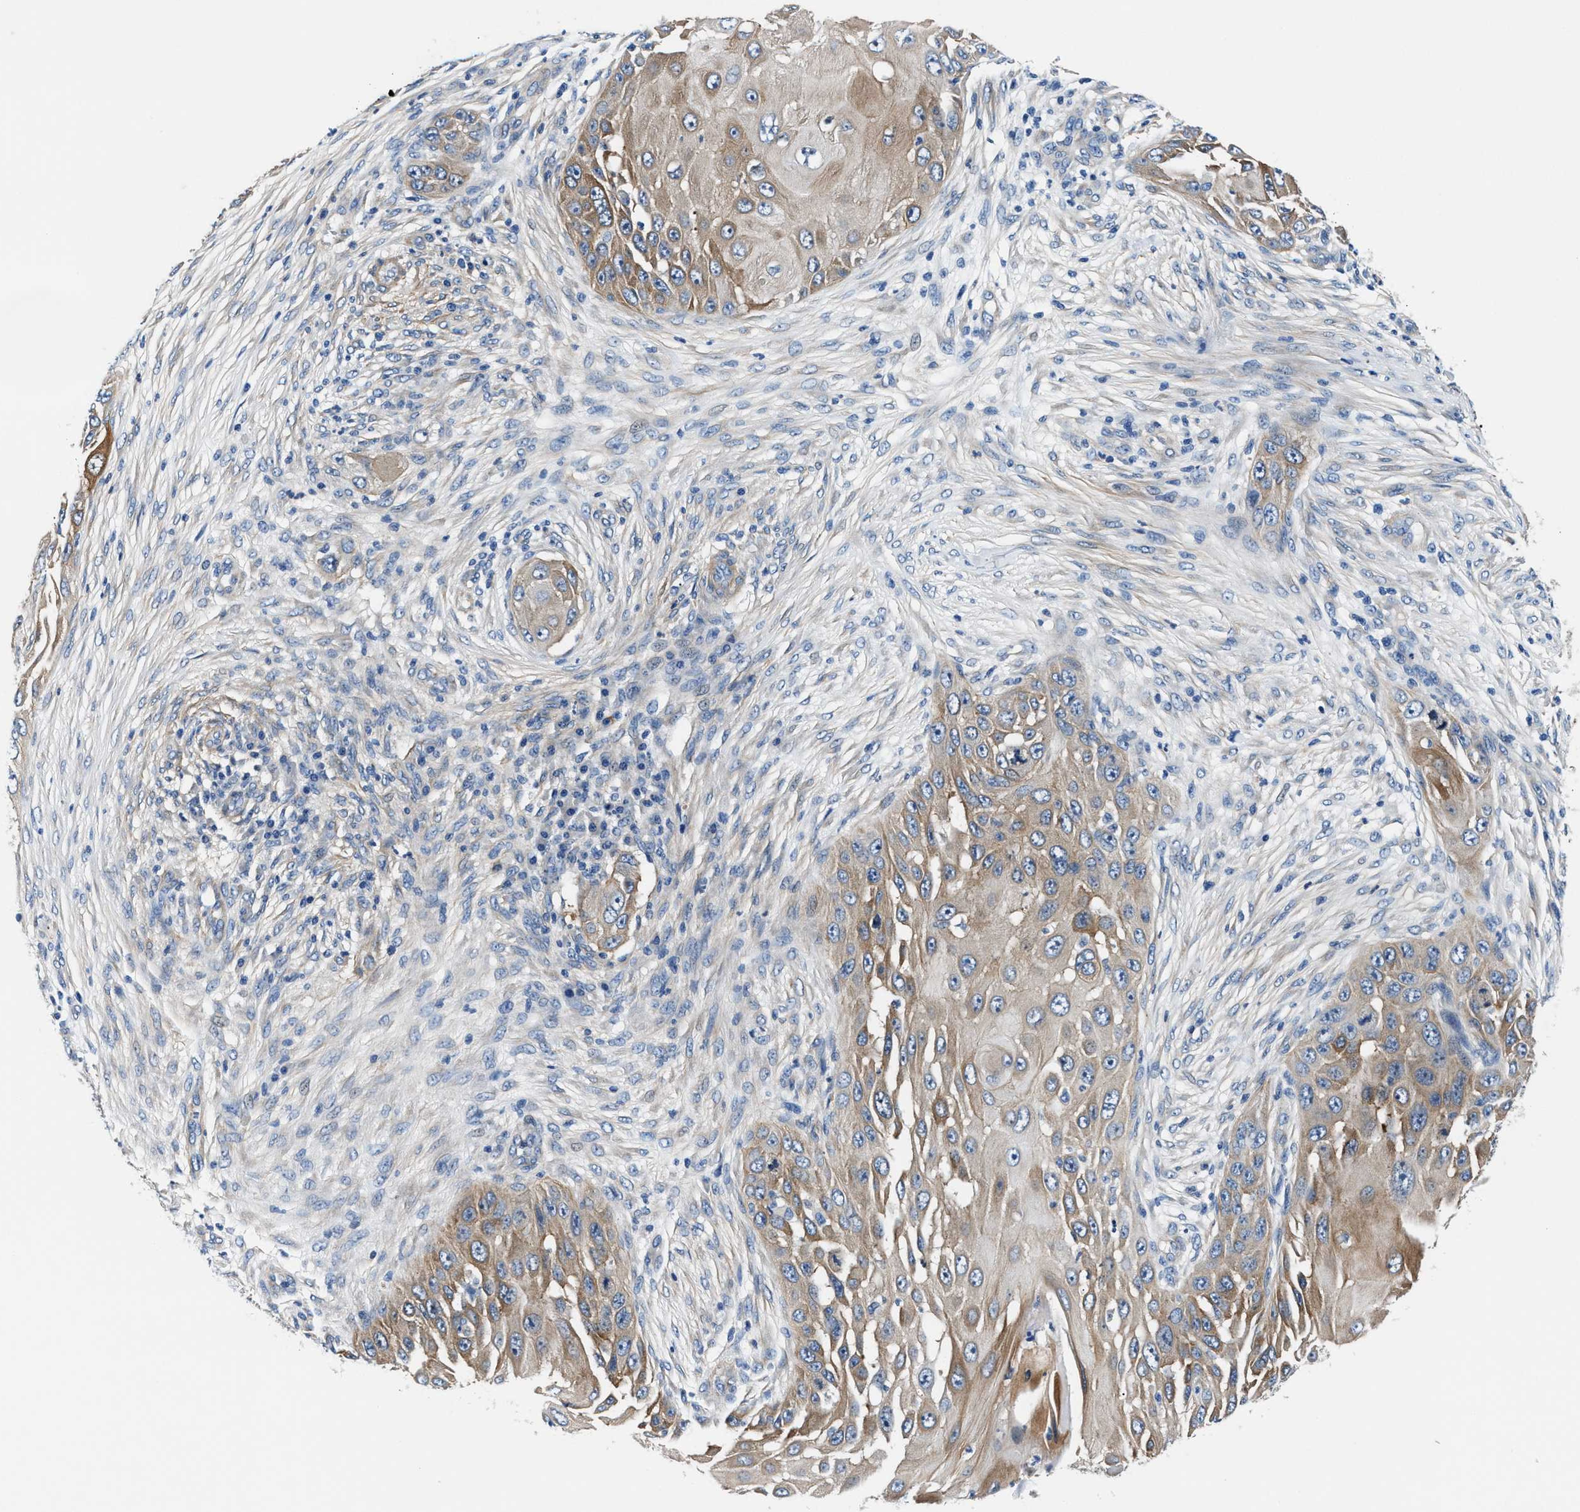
{"staining": {"intensity": "moderate", "quantity": "25%-75%", "location": "cytoplasmic/membranous"}, "tissue": "skin cancer", "cell_type": "Tumor cells", "image_type": "cancer", "snomed": [{"axis": "morphology", "description": "Squamous cell carcinoma, NOS"}, {"axis": "topography", "description": "Skin"}], "caption": "Moderate cytoplasmic/membranous staining is appreciated in about 25%-75% of tumor cells in skin cancer (squamous cell carcinoma).", "gene": "PARG", "patient": {"sex": "female", "age": 44}}